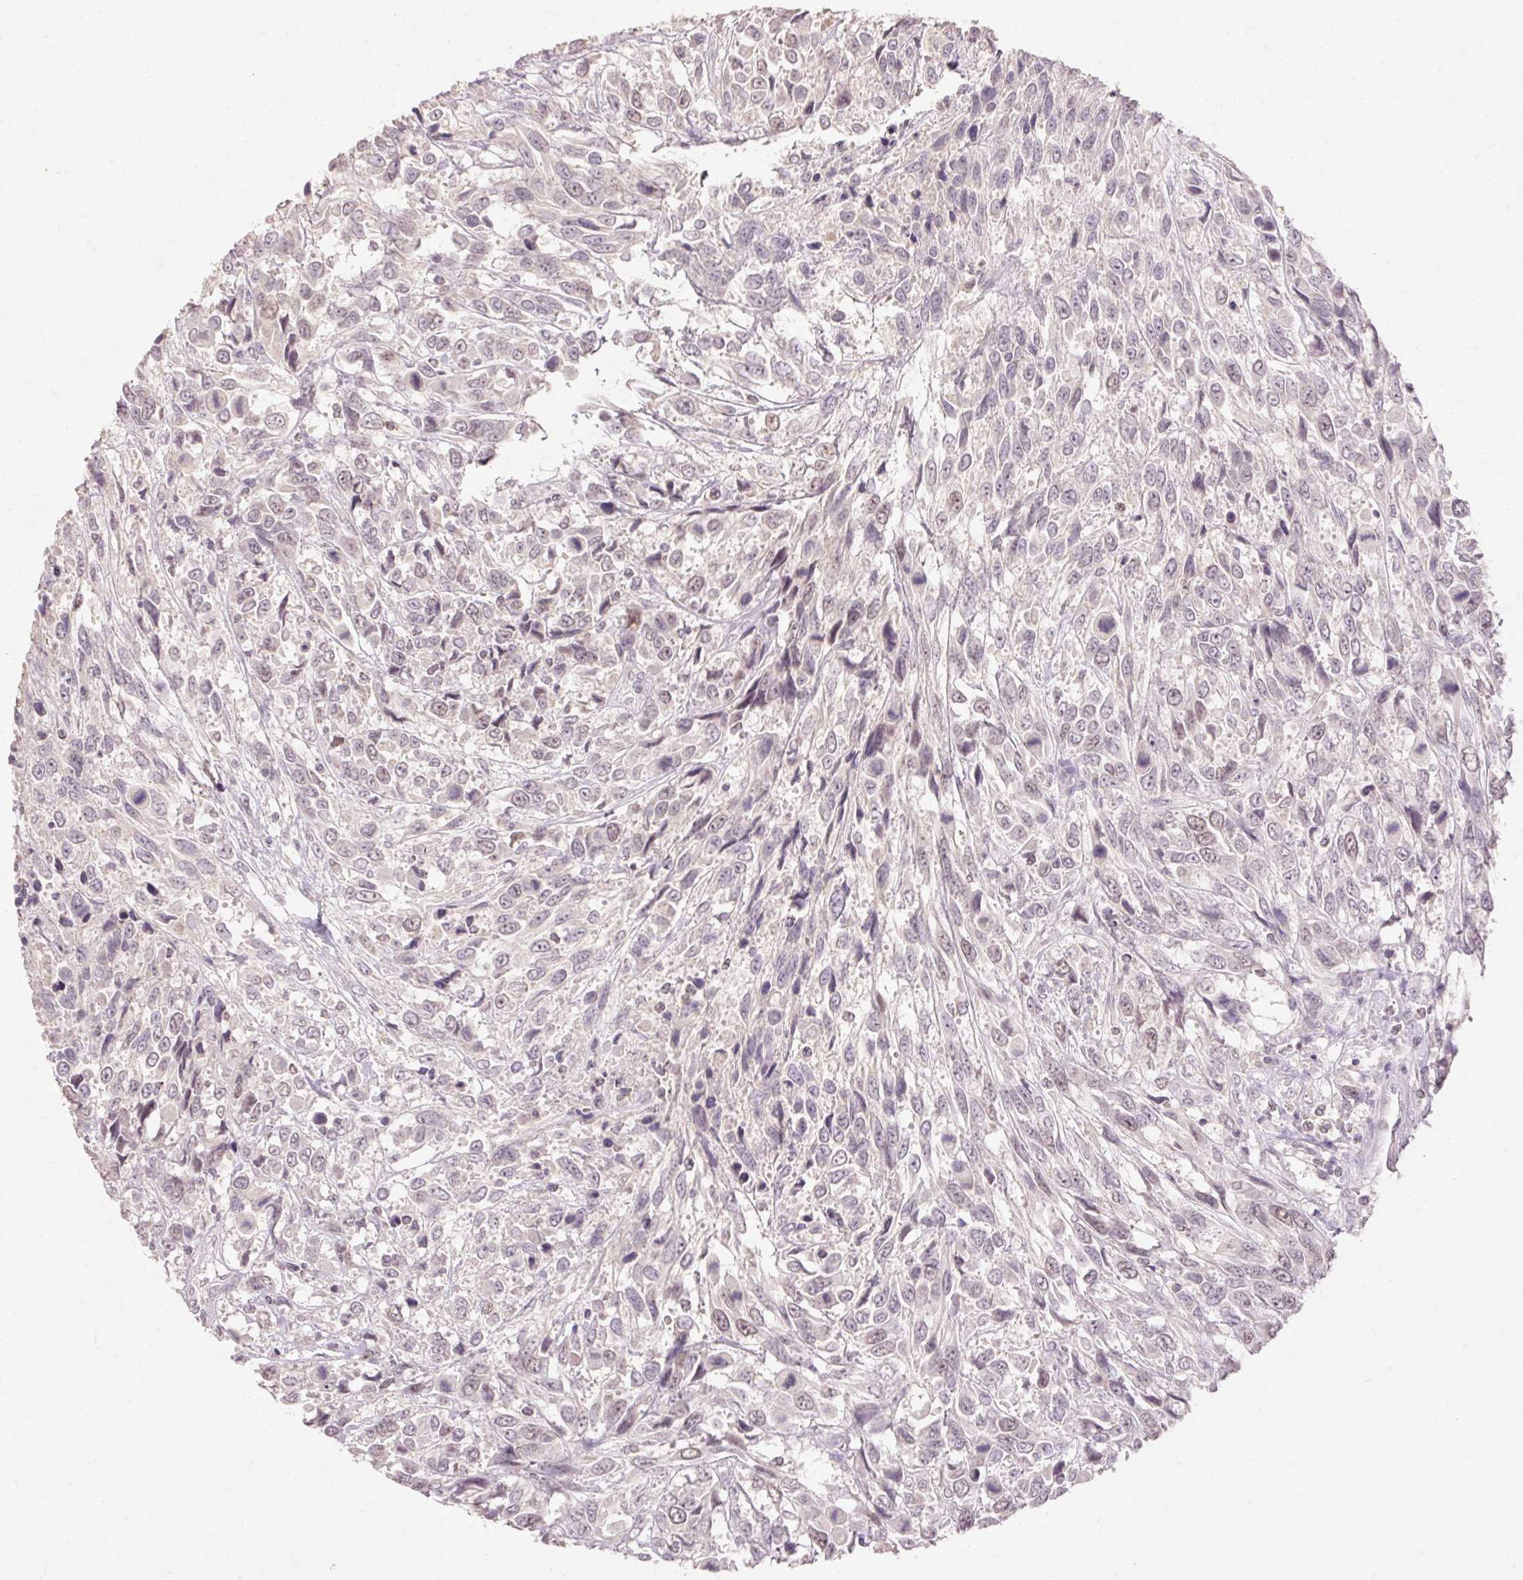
{"staining": {"intensity": "negative", "quantity": "none", "location": "none"}, "tissue": "urothelial cancer", "cell_type": "Tumor cells", "image_type": "cancer", "snomed": [{"axis": "morphology", "description": "Urothelial carcinoma, High grade"}, {"axis": "topography", "description": "Urinary bladder"}], "caption": "Tumor cells show no significant expression in high-grade urothelial carcinoma.", "gene": "SKP2", "patient": {"sex": "female", "age": 70}}